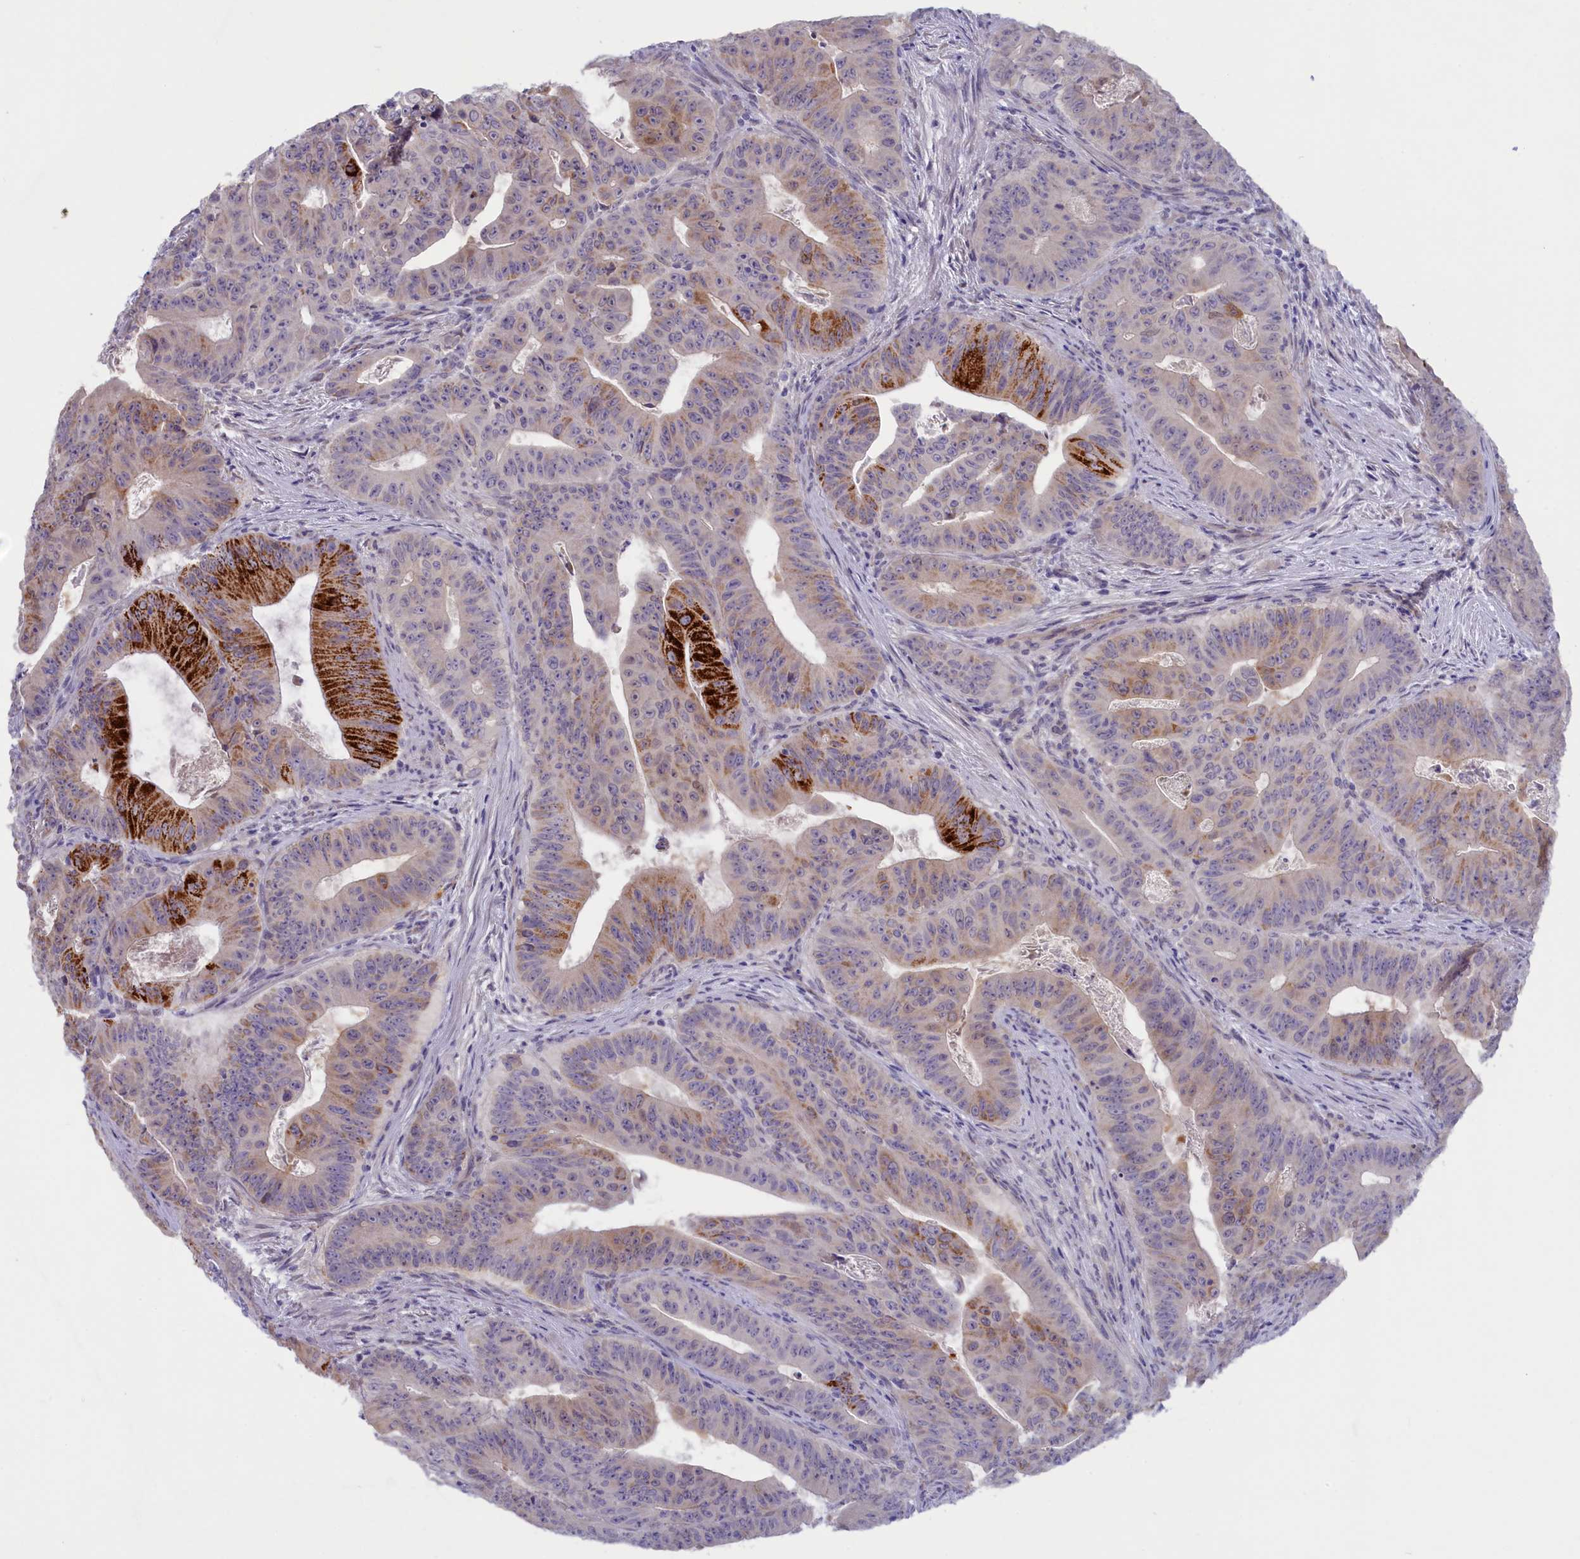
{"staining": {"intensity": "strong", "quantity": "<25%", "location": "cytoplasmic/membranous"}, "tissue": "colorectal cancer", "cell_type": "Tumor cells", "image_type": "cancer", "snomed": [{"axis": "morphology", "description": "Adenocarcinoma, NOS"}, {"axis": "topography", "description": "Rectum"}], "caption": "Protein expression analysis of human colorectal cancer reveals strong cytoplasmic/membranous positivity in approximately <25% of tumor cells. (DAB IHC with brightfield microscopy, high magnification).", "gene": "ZSWIM4", "patient": {"sex": "female", "age": 75}}